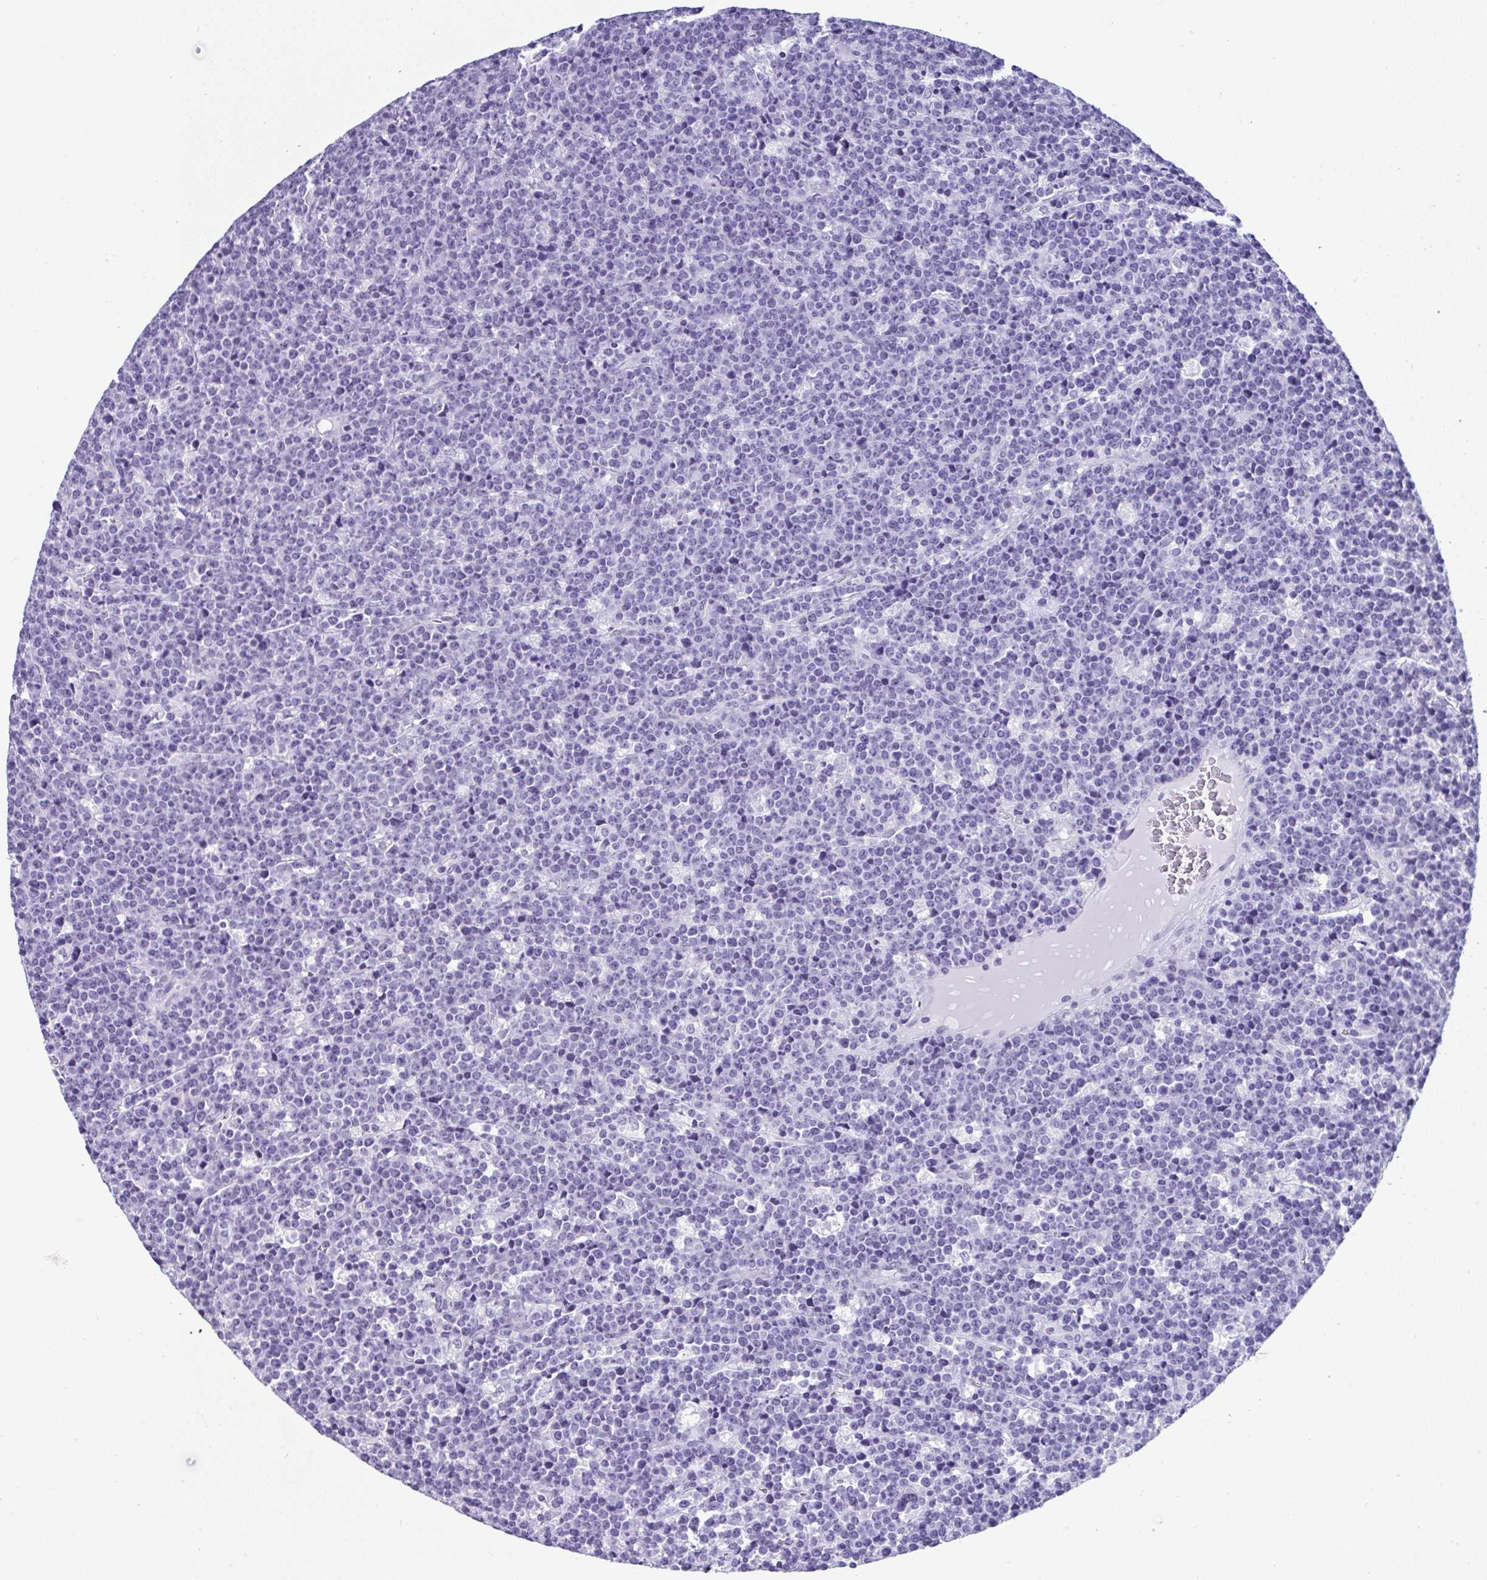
{"staining": {"intensity": "negative", "quantity": "none", "location": "none"}, "tissue": "lymphoma", "cell_type": "Tumor cells", "image_type": "cancer", "snomed": [{"axis": "morphology", "description": "Malignant lymphoma, non-Hodgkin's type, High grade"}, {"axis": "topography", "description": "Ovary"}], "caption": "A high-resolution image shows immunohistochemistry (IHC) staining of malignant lymphoma, non-Hodgkin's type (high-grade), which exhibits no significant positivity in tumor cells.", "gene": "RNF183", "patient": {"sex": "female", "age": 56}}